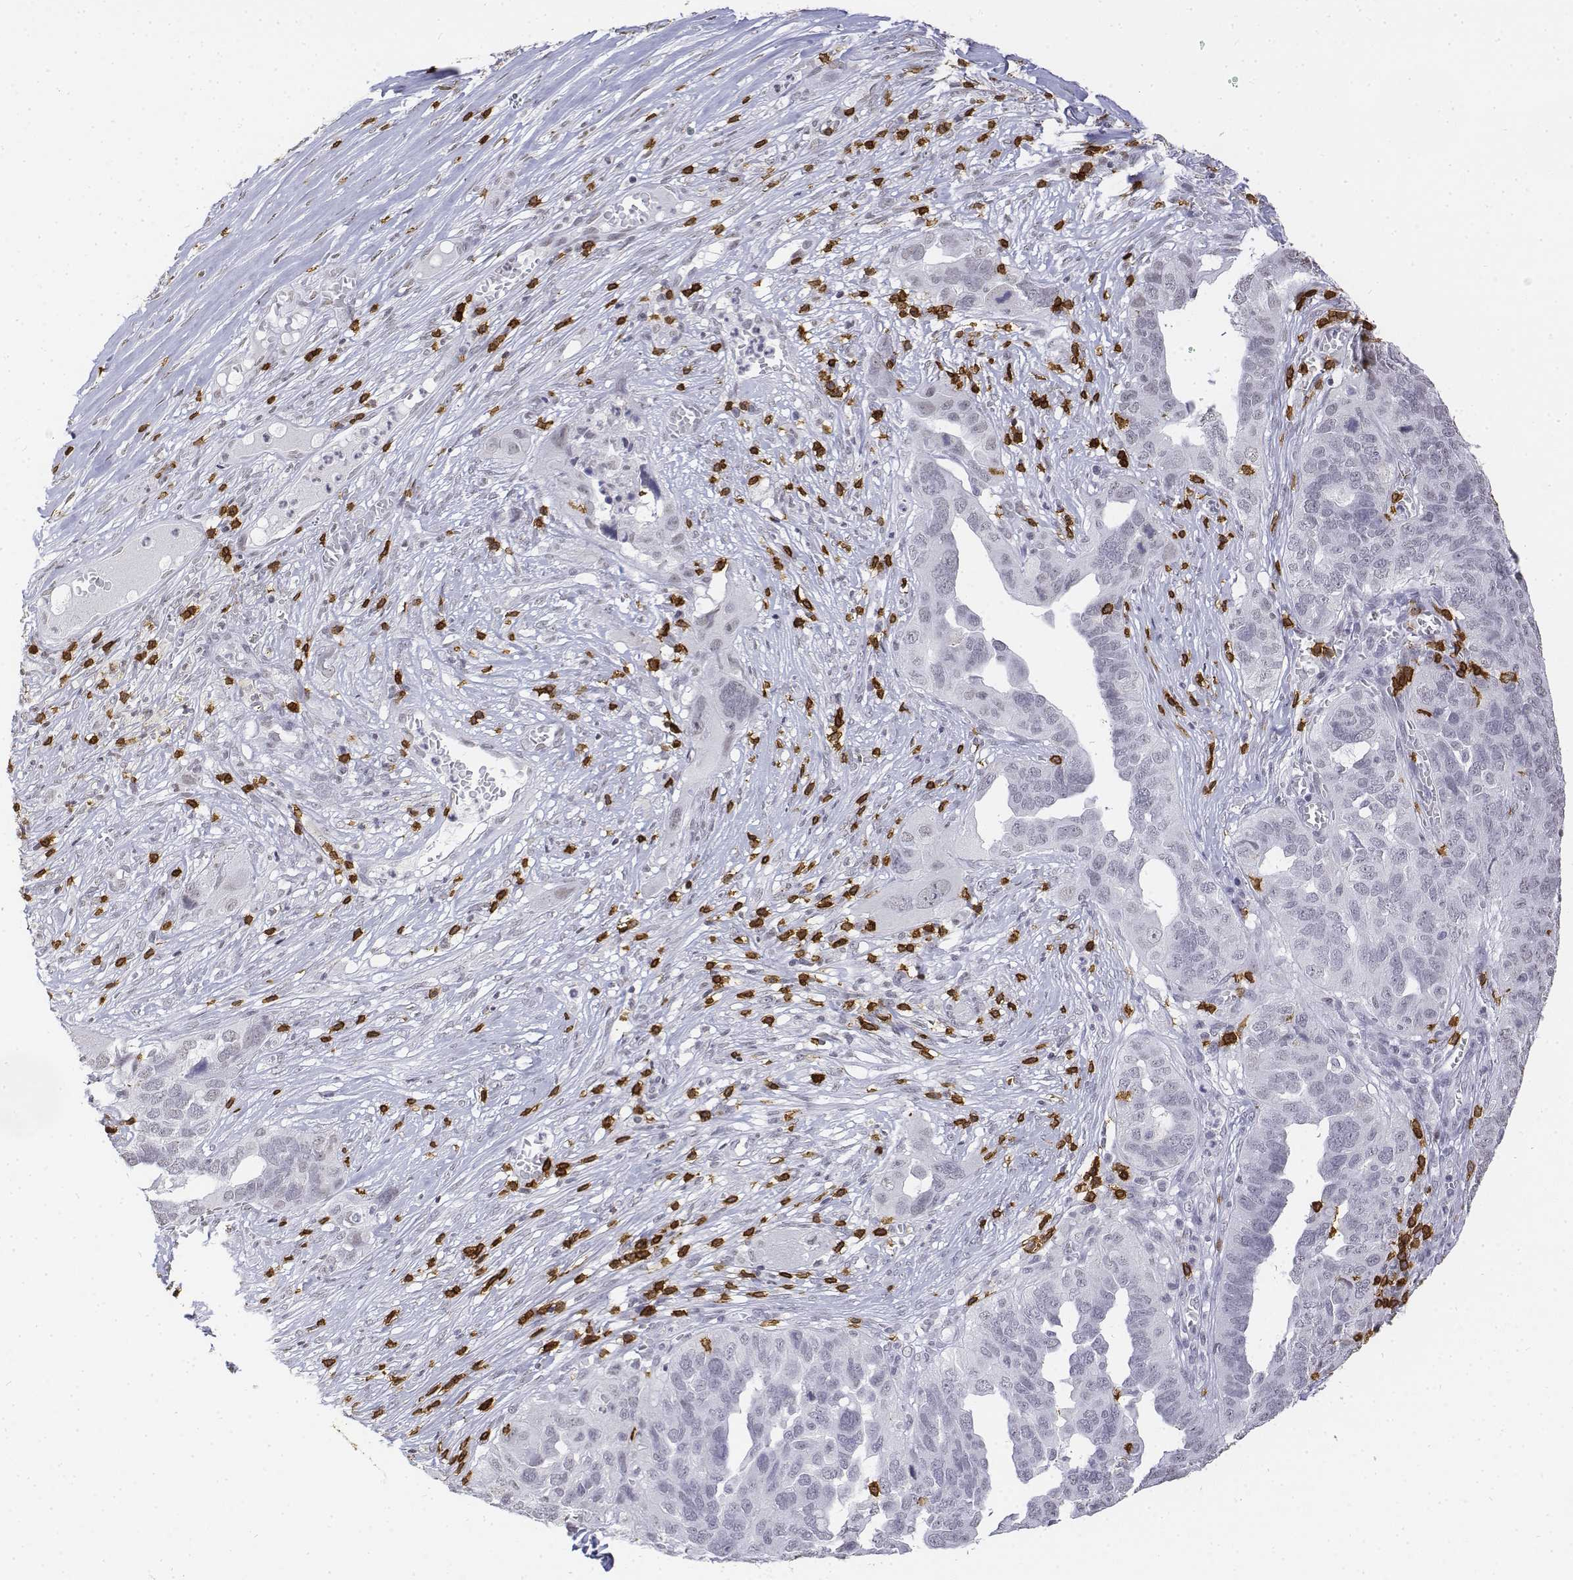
{"staining": {"intensity": "negative", "quantity": "none", "location": "none"}, "tissue": "ovarian cancer", "cell_type": "Tumor cells", "image_type": "cancer", "snomed": [{"axis": "morphology", "description": "Carcinoma, endometroid"}, {"axis": "topography", "description": "Soft tissue"}, {"axis": "topography", "description": "Ovary"}], "caption": "A high-resolution micrograph shows IHC staining of ovarian cancer (endometroid carcinoma), which reveals no significant staining in tumor cells.", "gene": "CD3E", "patient": {"sex": "female", "age": 52}}